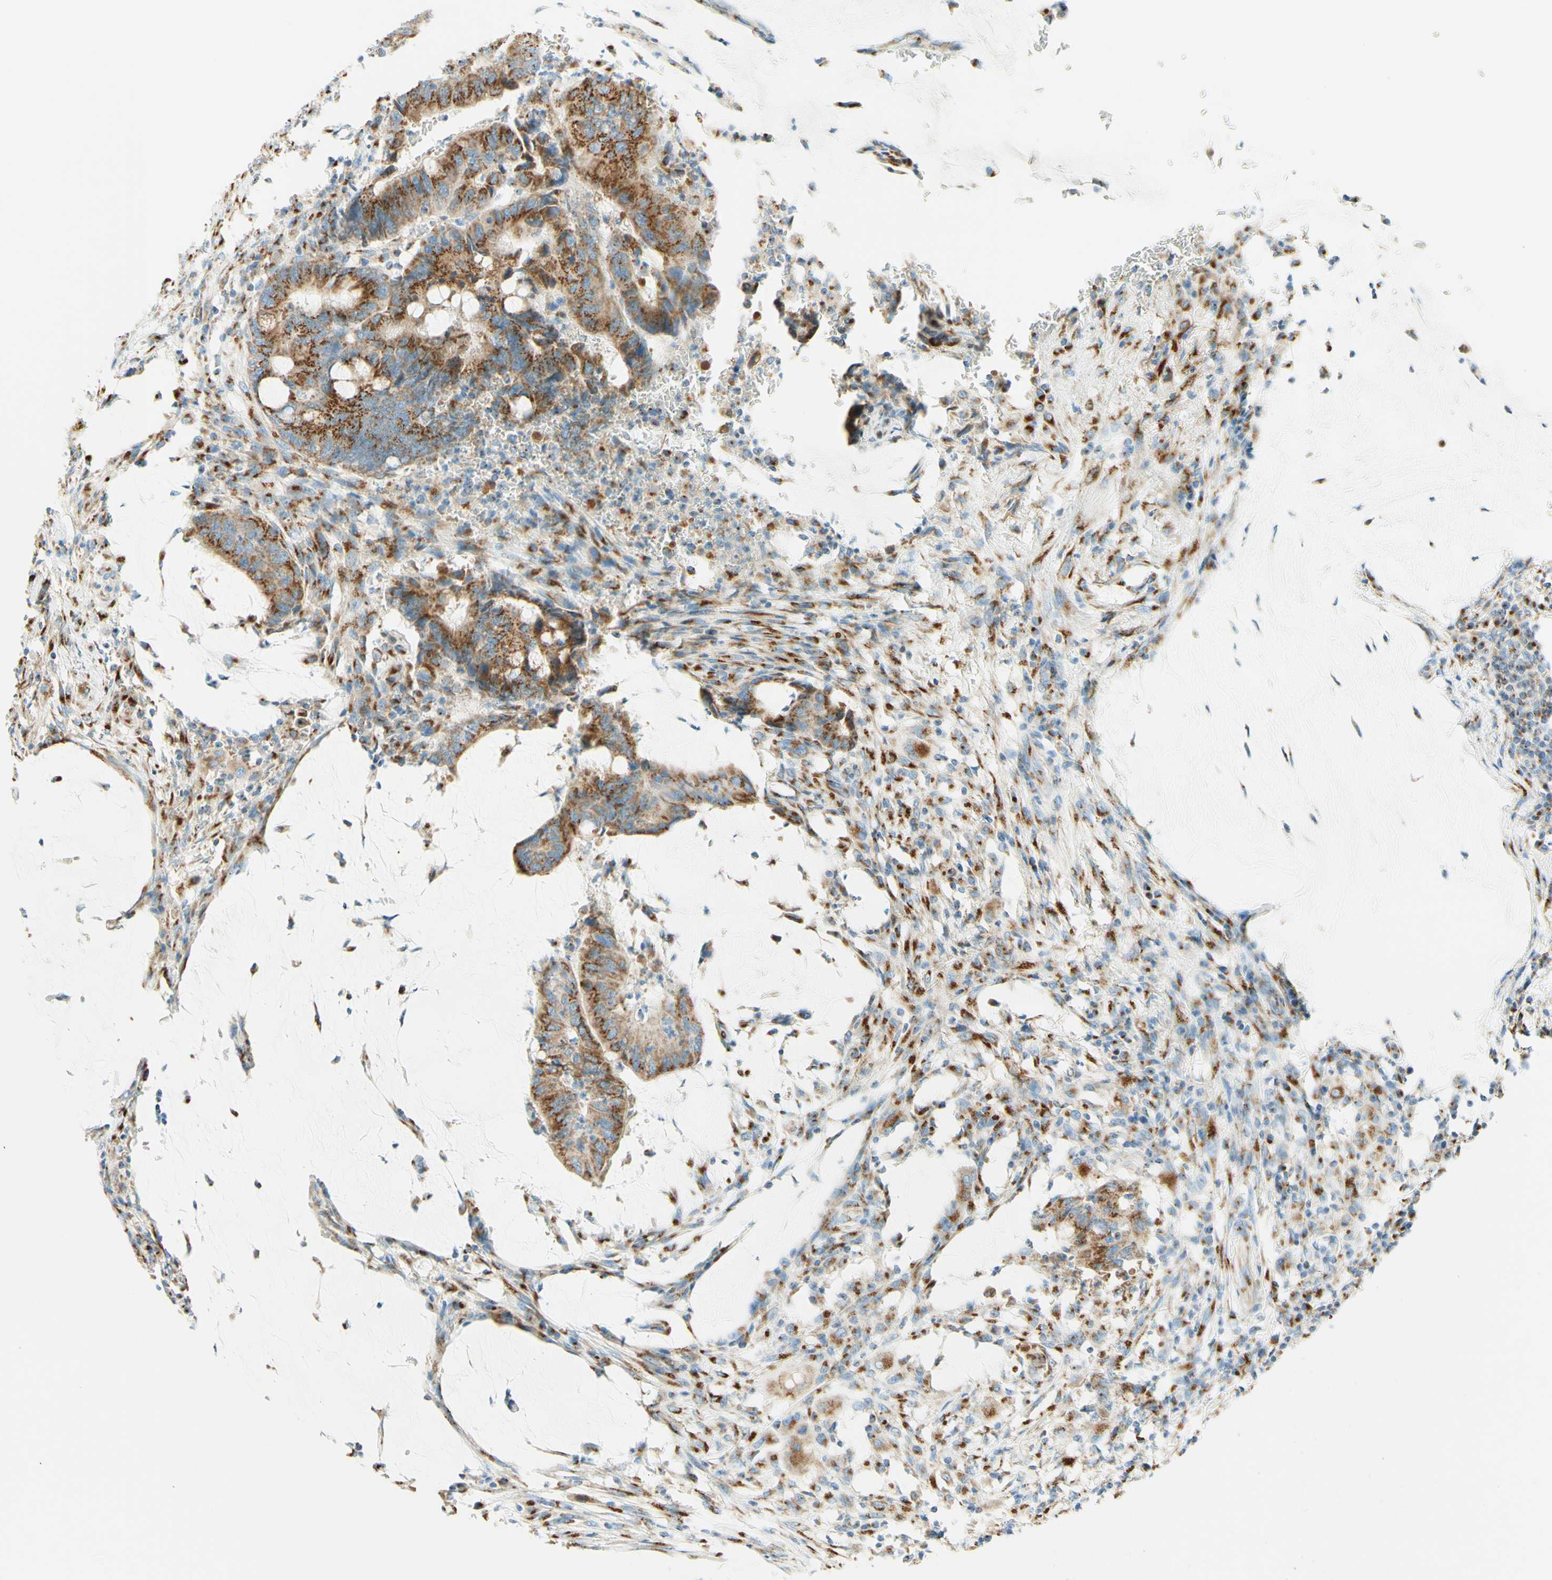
{"staining": {"intensity": "strong", "quantity": ">75%", "location": "cytoplasmic/membranous"}, "tissue": "colorectal cancer", "cell_type": "Tumor cells", "image_type": "cancer", "snomed": [{"axis": "morphology", "description": "Normal tissue, NOS"}, {"axis": "morphology", "description": "Adenocarcinoma, NOS"}, {"axis": "topography", "description": "Rectum"}, {"axis": "topography", "description": "Peripheral nerve tissue"}], "caption": "This is an image of immunohistochemistry staining of adenocarcinoma (colorectal), which shows strong staining in the cytoplasmic/membranous of tumor cells.", "gene": "GOLGB1", "patient": {"sex": "male", "age": 92}}